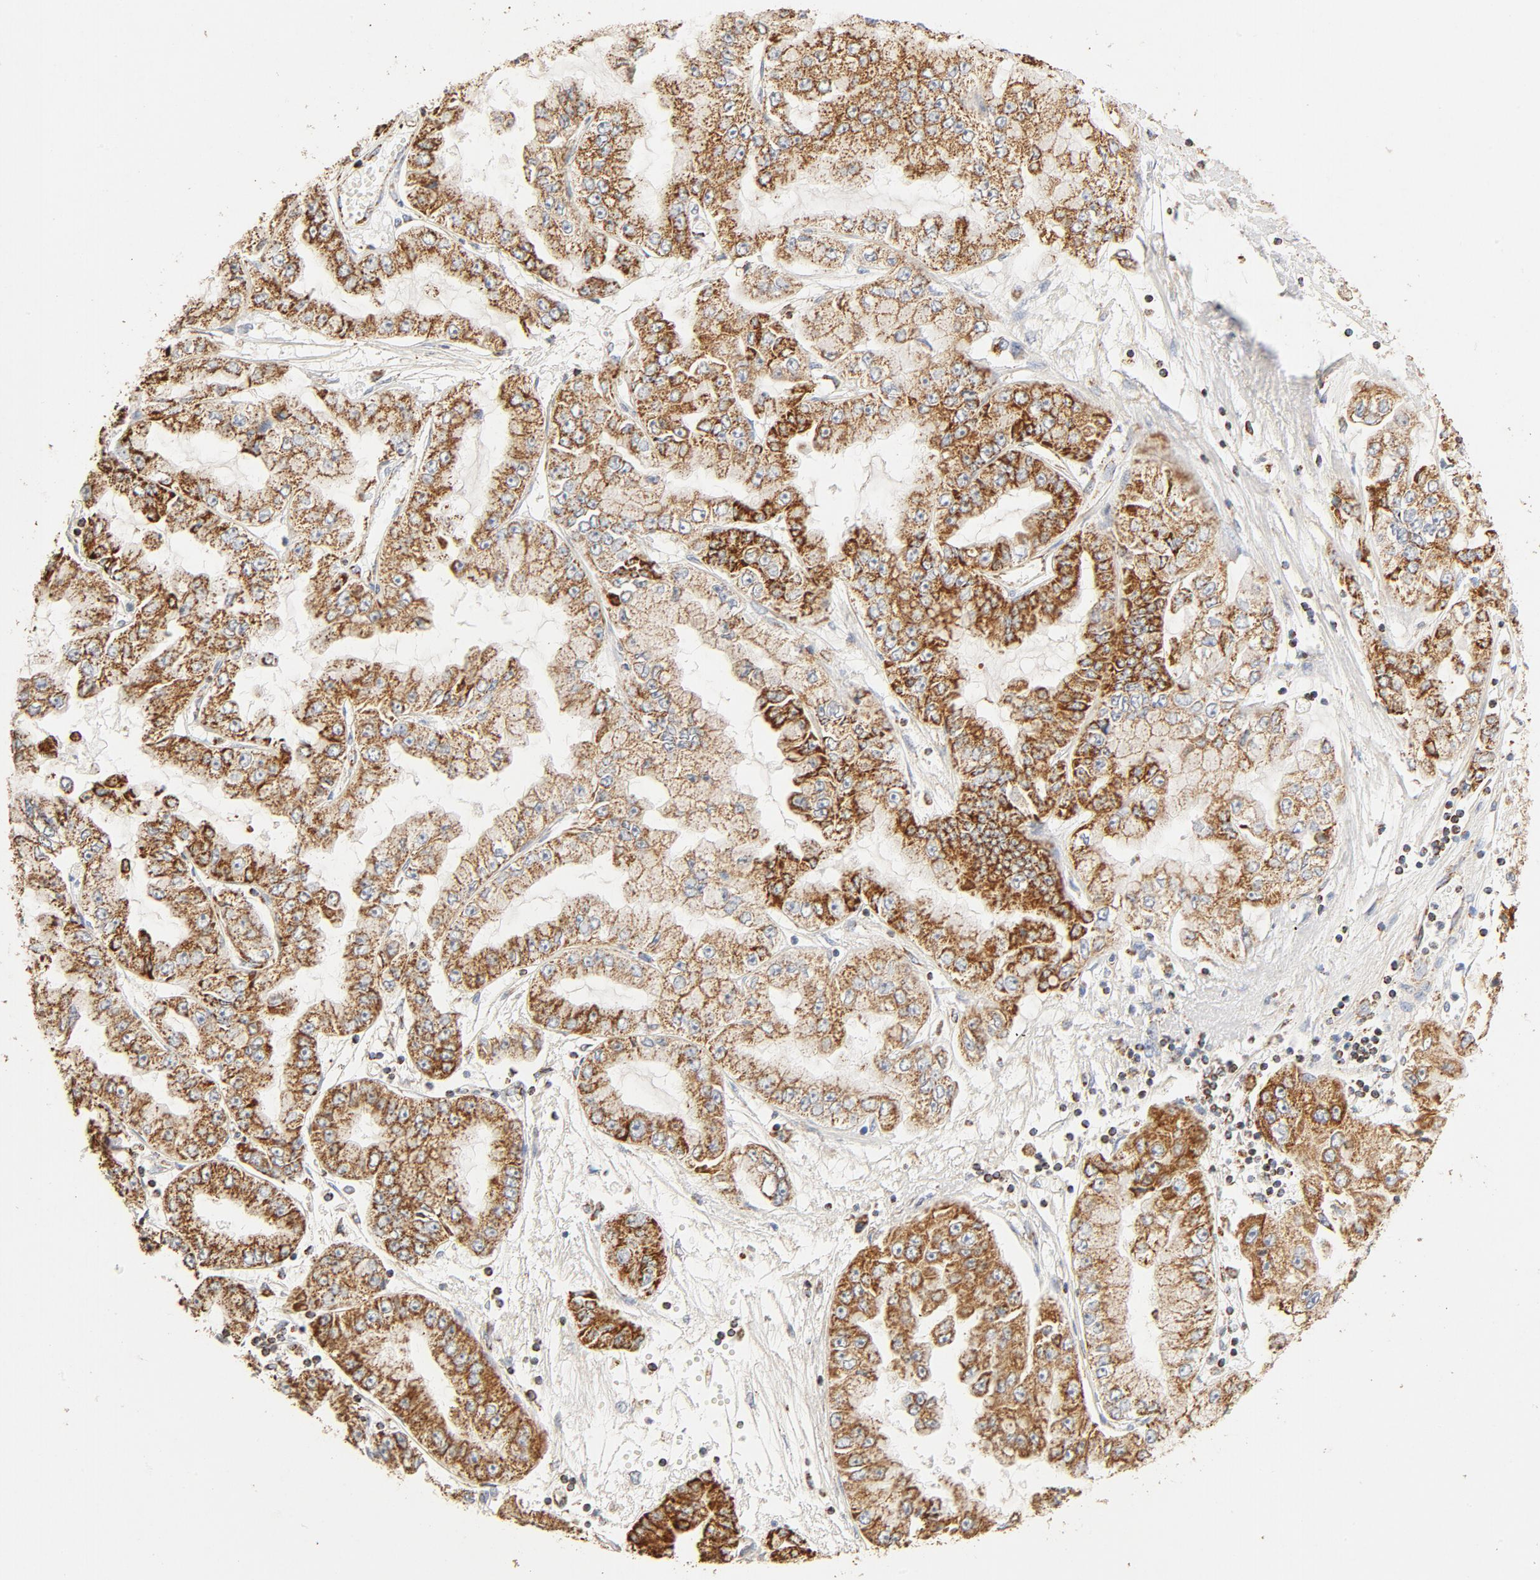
{"staining": {"intensity": "strong", "quantity": ">75%", "location": "cytoplasmic/membranous"}, "tissue": "liver cancer", "cell_type": "Tumor cells", "image_type": "cancer", "snomed": [{"axis": "morphology", "description": "Cholangiocarcinoma"}, {"axis": "topography", "description": "Liver"}], "caption": "Strong cytoplasmic/membranous expression is identified in approximately >75% of tumor cells in liver cholangiocarcinoma.", "gene": "COX4I1", "patient": {"sex": "female", "age": 79}}